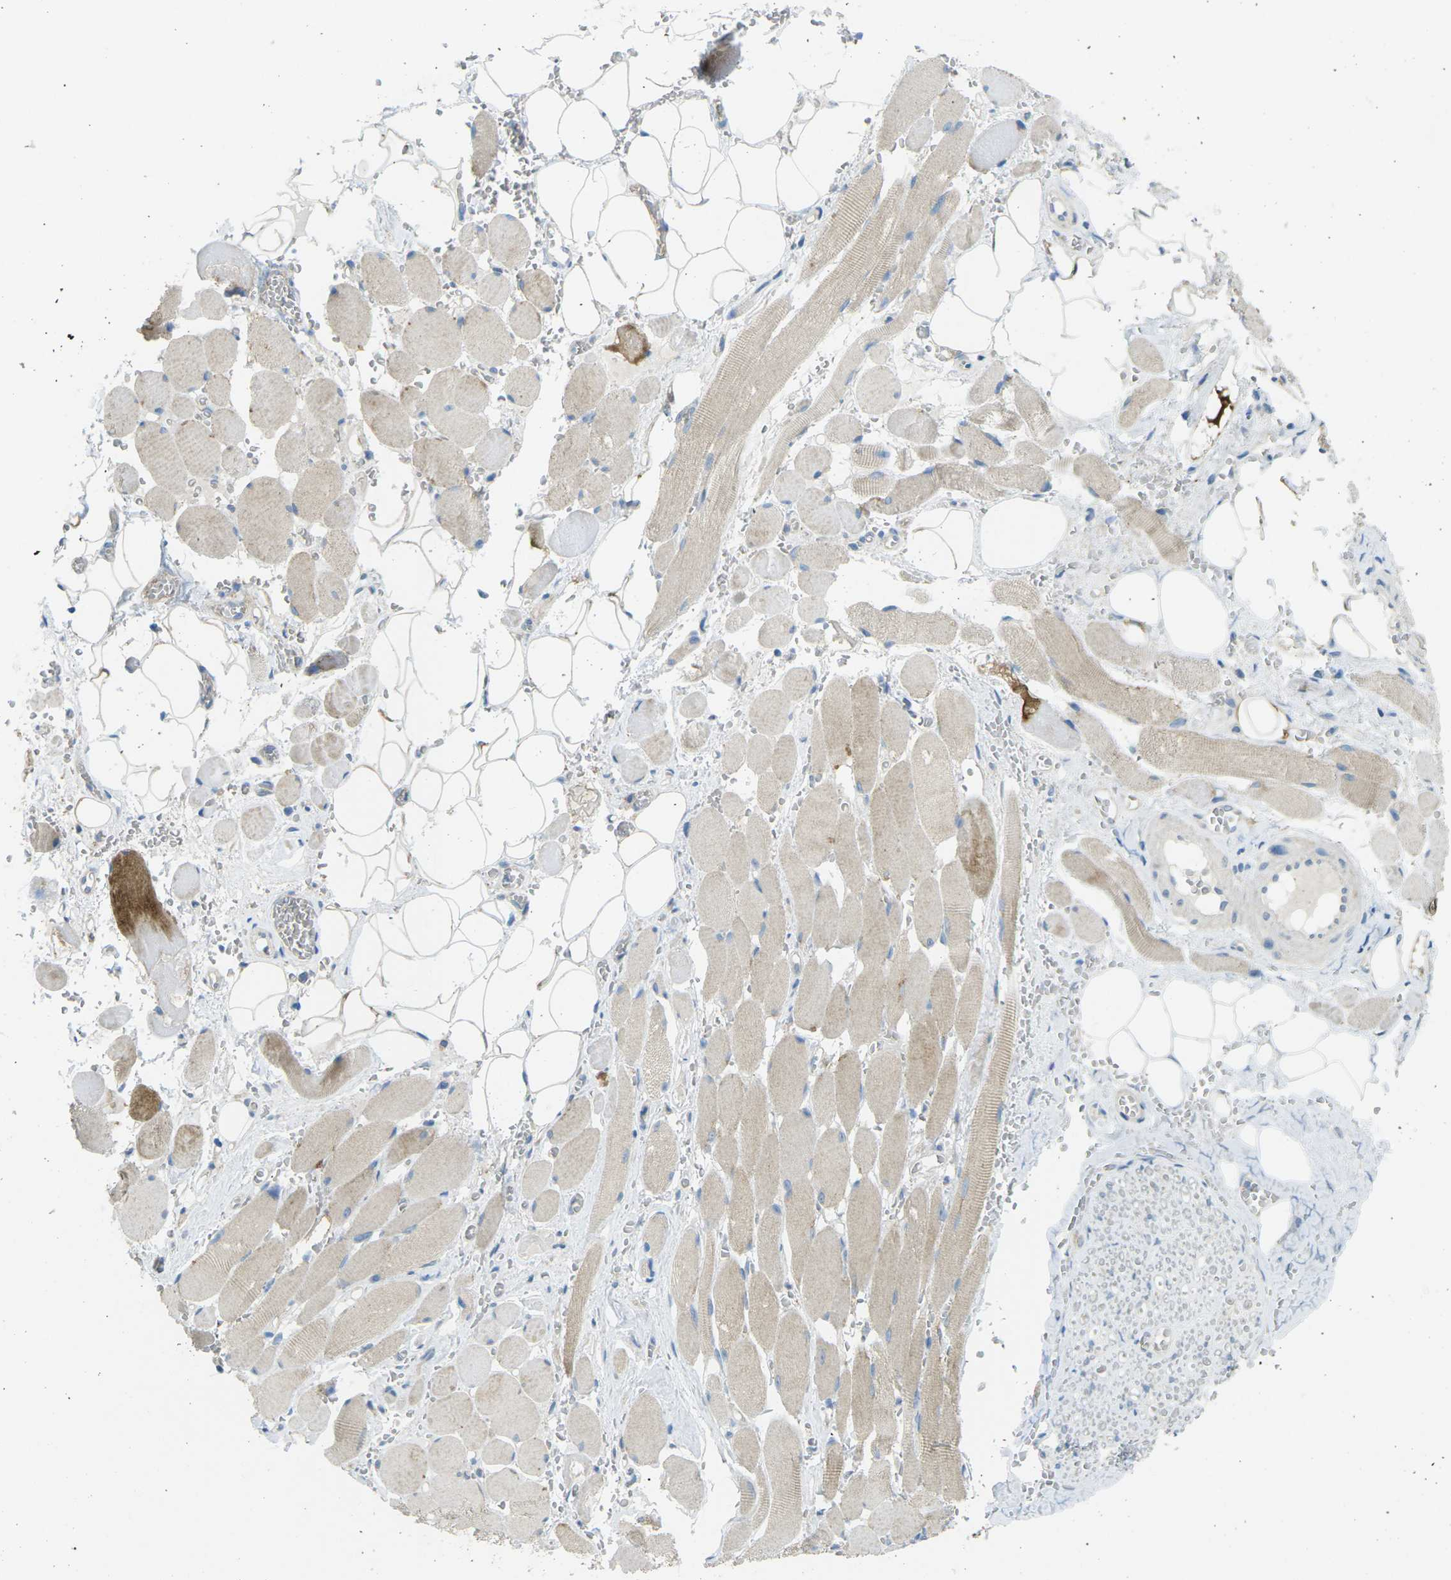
{"staining": {"intensity": "weak", "quantity": "25%-75%", "location": "cytoplasmic/membranous"}, "tissue": "adipose tissue", "cell_type": "Adipocytes", "image_type": "normal", "snomed": [{"axis": "morphology", "description": "Squamous cell carcinoma, NOS"}, {"axis": "topography", "description": "Oral tissue"}, {"axis": "topography", "description": "Head-Neck"}], "caption": "Approximately 25%-75% of adipocytes in benign human adipose tissue show weak cytoplasmic/membranous protein staining as visualized by brown immunohistochemical staining.", "gene": "MYLK4", "patient": {"sex": "female", "age": 50}}